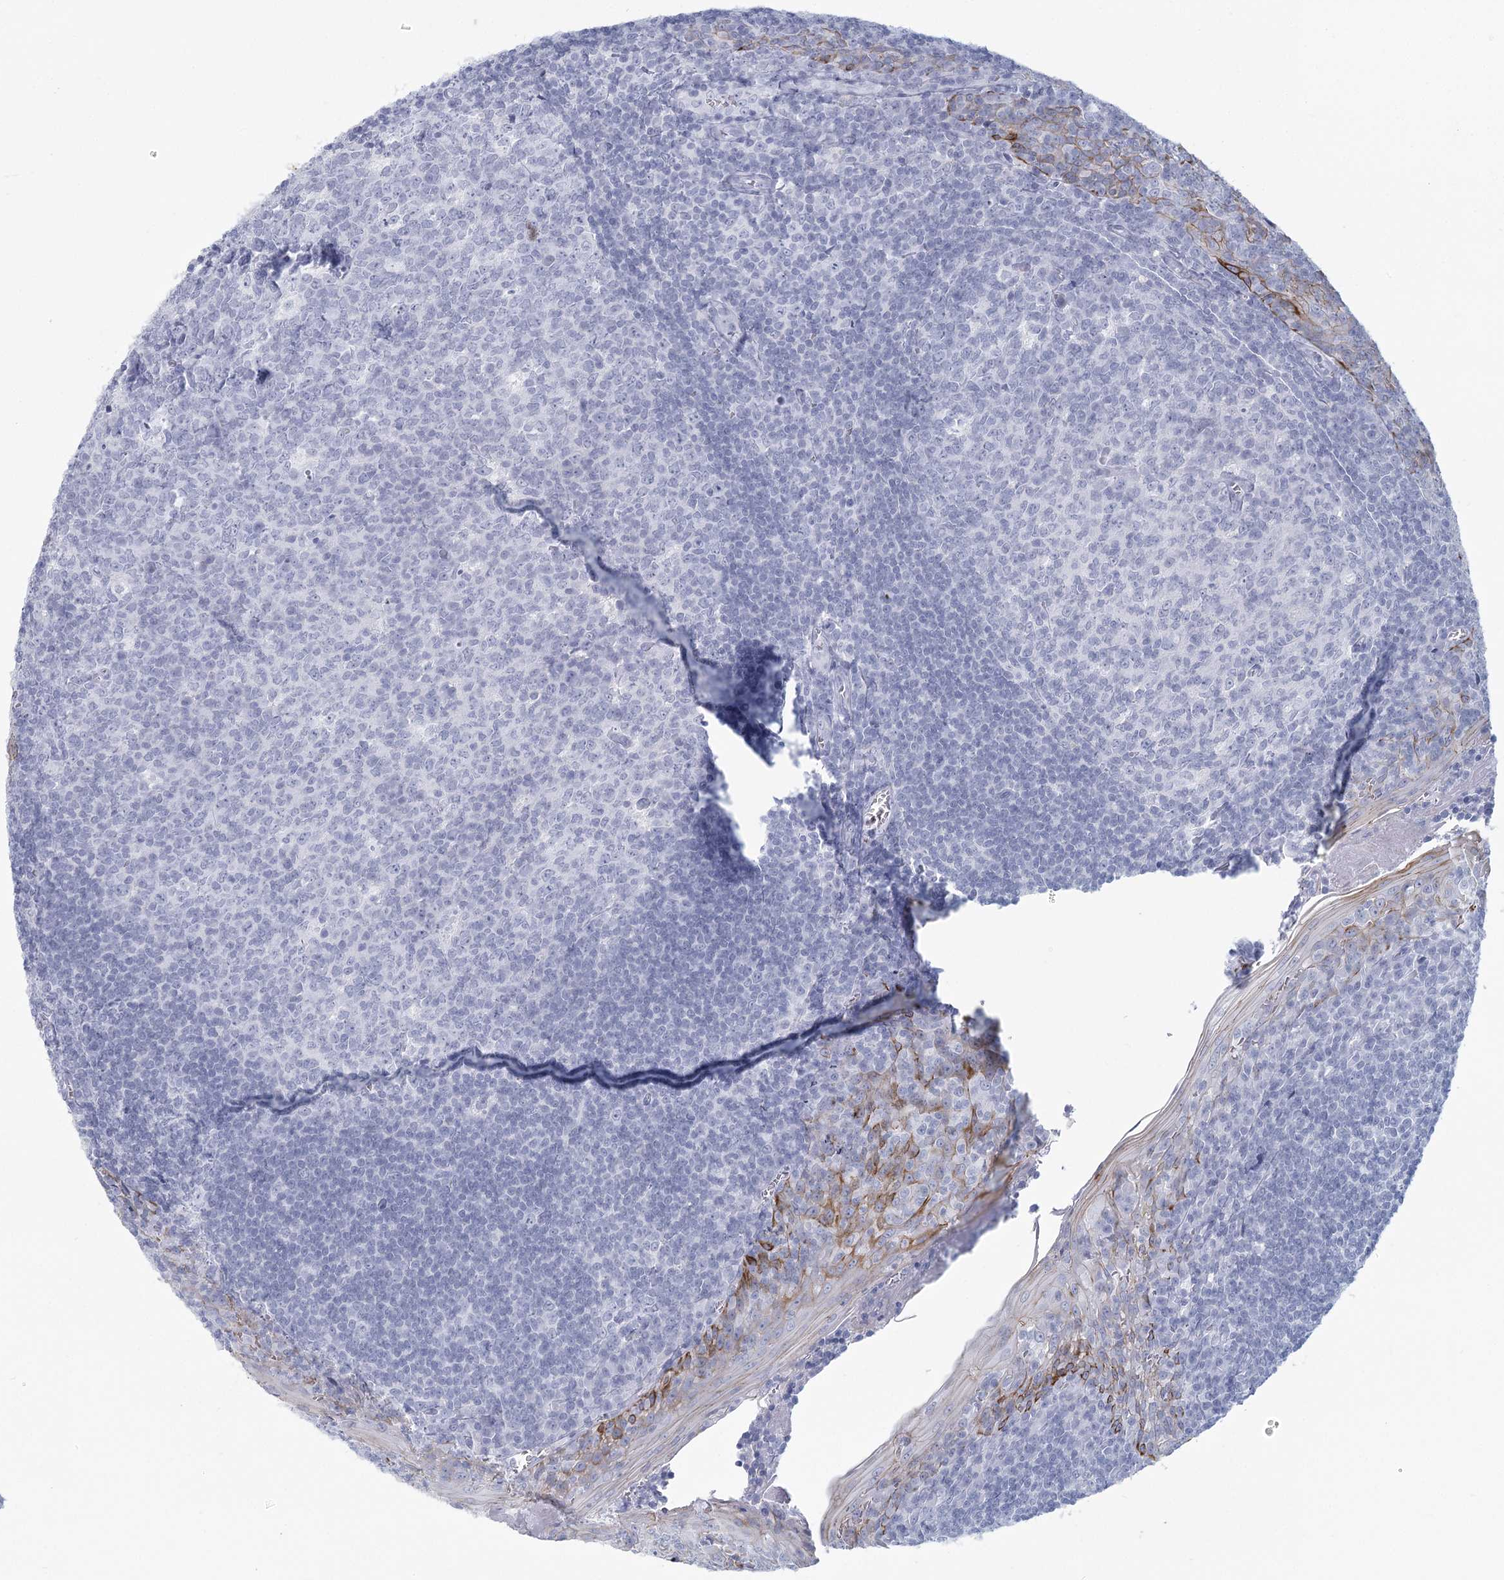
{"staining": {"intensity": "negative", "quantity": "none", "location": "none"}, "tissue": "tonsil", "cell_type": "Germinal center cells", "image_type": "normal", "snomed": [{"axis": "morphology", "description": "Normal tissue, NOS"}, {"axis": "topography", "description": "Tonsil"}], "caption": "DAB immunohistochemical staining of benign tonsil displays no significant staining in germinal center cells.", "gene": "WNT8B", "patient": {"sex": "male", "age": 27}}